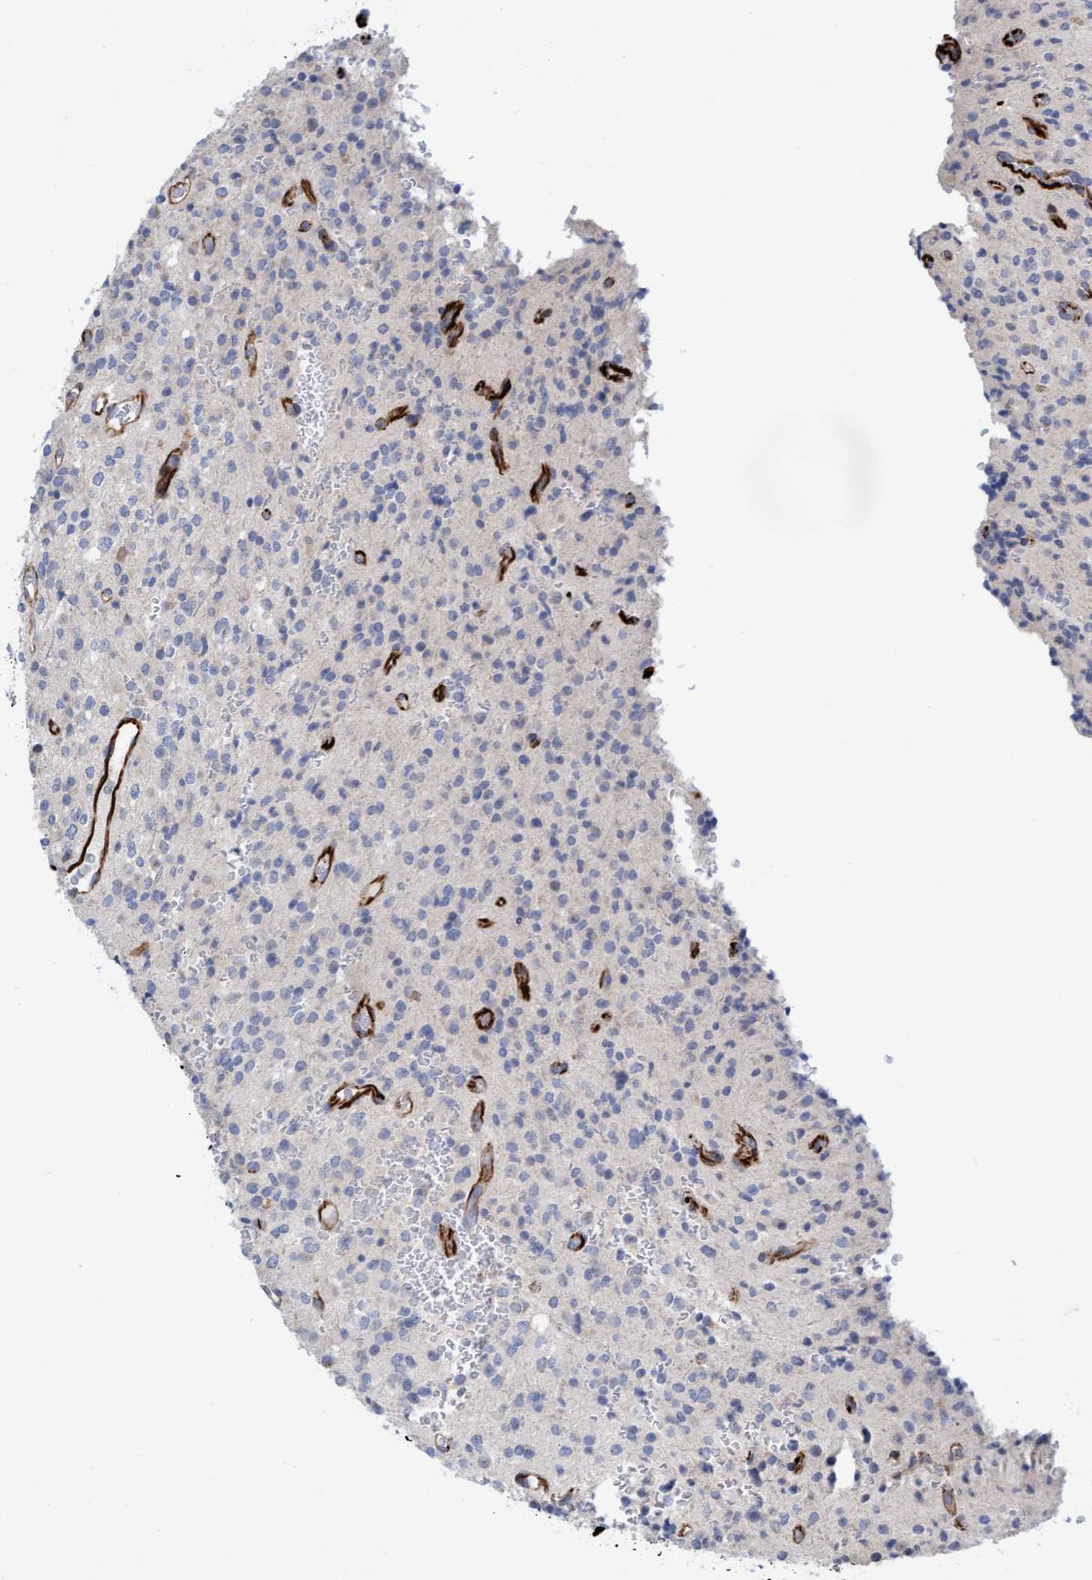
{"staining": {"intensity": "negative", "quantity": "none", "location": "none"}, "tissue": "glioma", "cell_type": "Tumor cells", "image_type": "cancer", "snomed": [{"axis": "morphology", "description": "Glioma, malignant, High grade"}, {"axis": "topography", "description": "Brain"}], "caption": "This image is of malignant glioma (high-grade) stained with IHC to label a protein in brown with the nuclei are counter-stained blue. There is no expression in tumor cells.", "gene": "POLG2", "patient": {"sex": "male", "age": 34}}